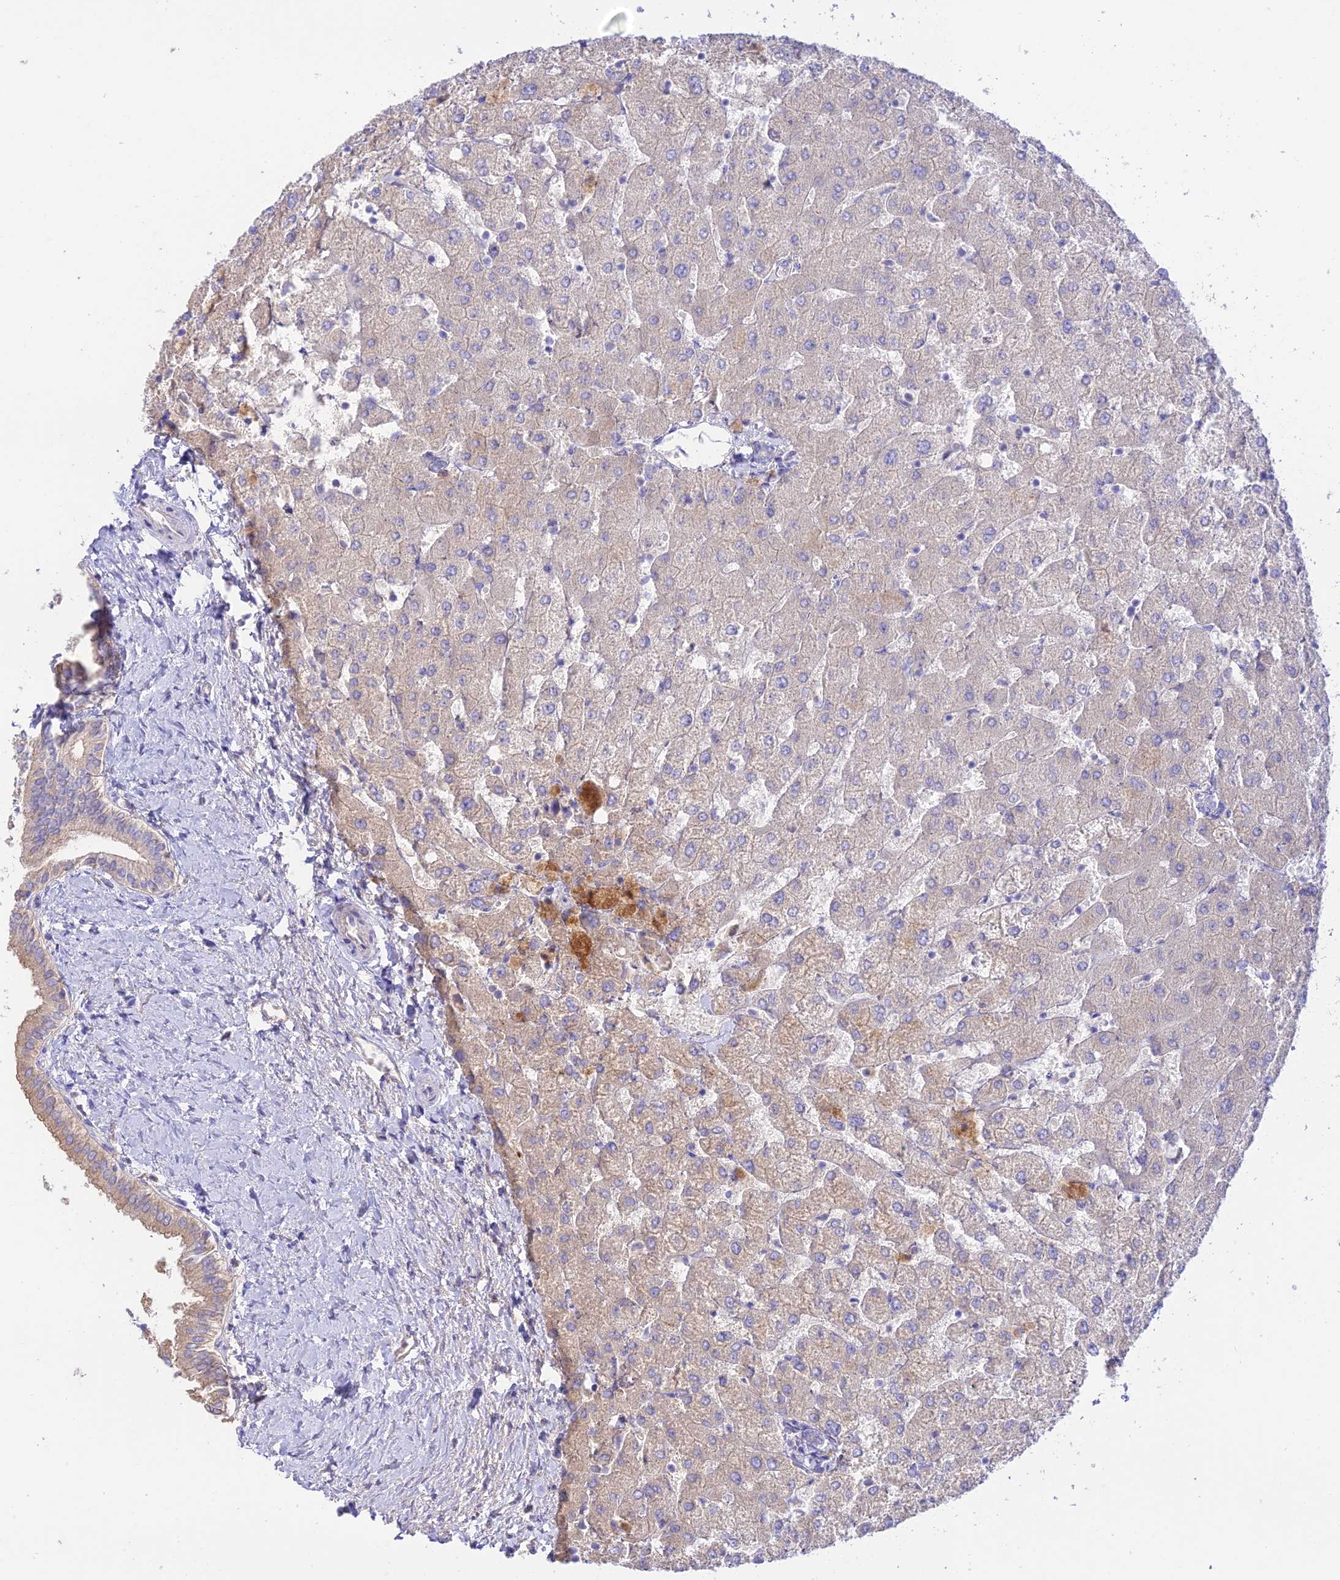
{"staining": {"intensity": "weak", "quantity": "<25%", "location": "cytoplasmic/membranous"}, "tissue": "liver", "cell_type": "Cholangiocytes", "image_type": "normal", "snomed": [{"axis": "morphology", "description": "Normal tissue, NOS"}, {"axis": "topography", "description": "Liver"}], "caption": "IHC histopathology image of benign human liver stained for a protein (brown), which reveals no expression in cholangiocytes.", "gene": "NLRP9", "patient": {"sex": "female", "age": 54}}